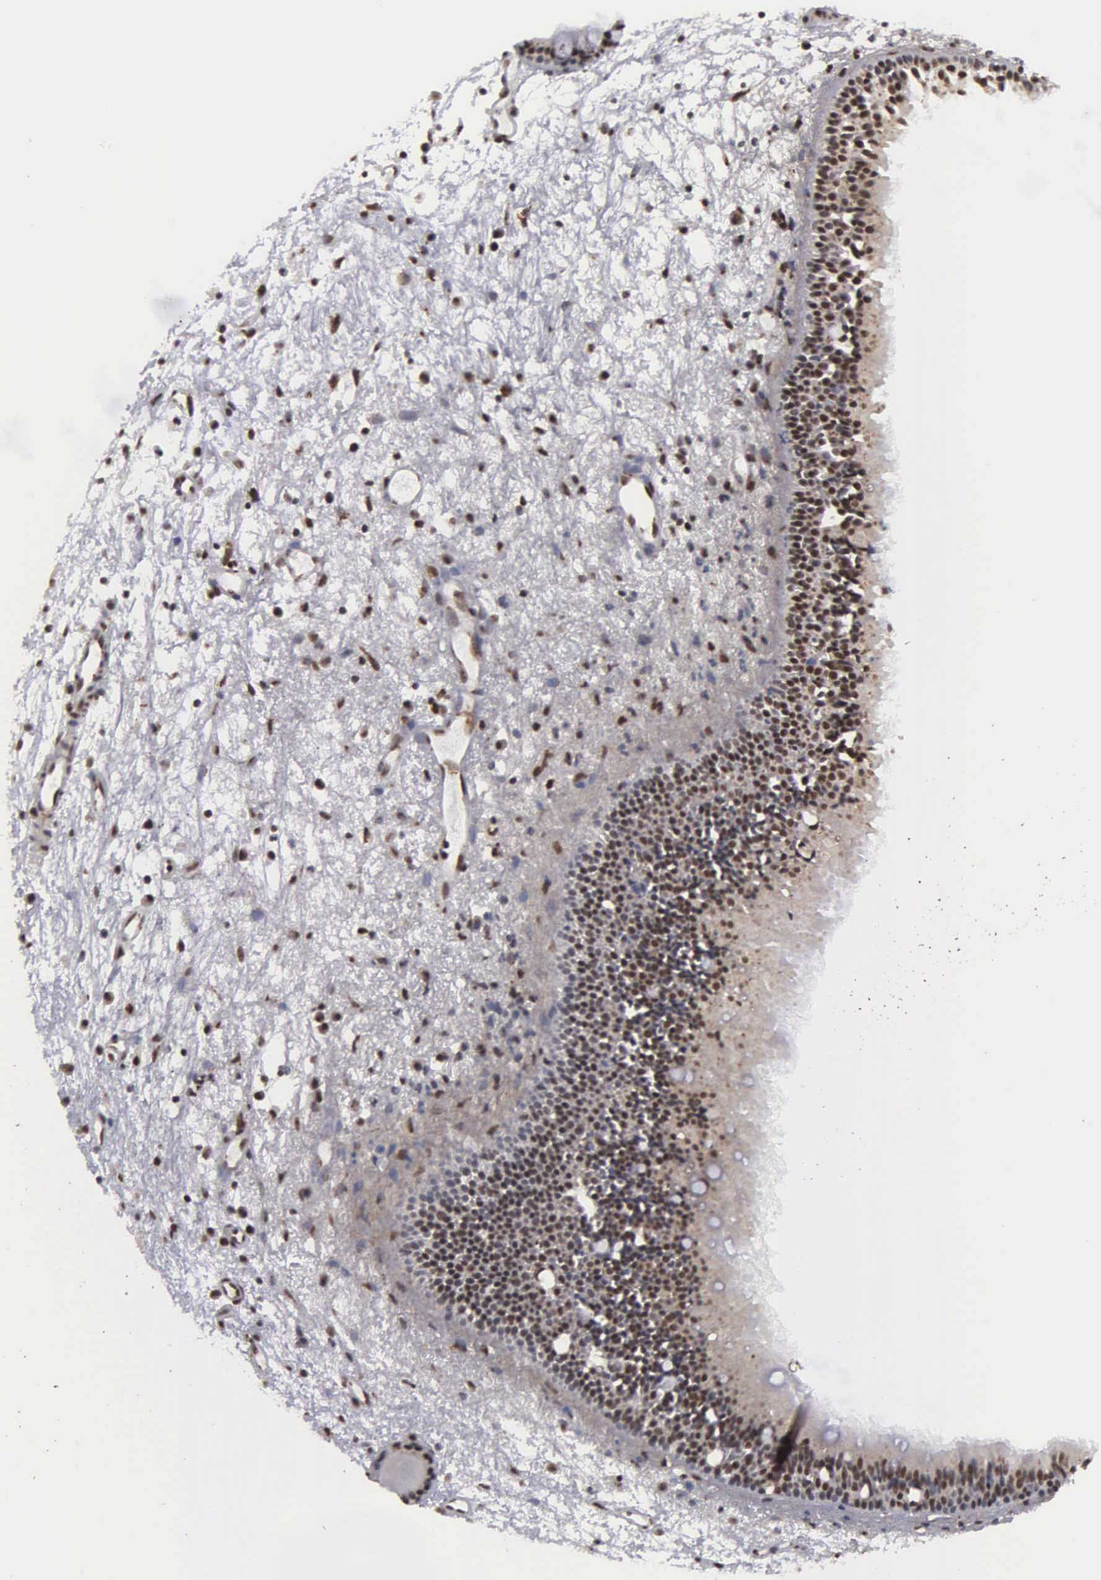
{"staining": {"intensity": "moderate", "quantity": ">75%", "location": "cytoplasmic/membranous,nuclear"}, "tissue": "nasopharynx", "cell_type": "Respiratory epithelial cells", "image_type": "normal", "snomed": [{"axis": "morphology", "description": "Normal tissue, NOS"}, {"axis": "topography", "description": "Nasopharynx"}], "caption": "Brown immunohistochemical staining in benign nasopharynx displays moderate cytoplasmic/membranous,nuclear staining in about >75% of respiratory epithelial cells.", "gene": "GTF2A1", "patient": {"sex": "female", "age": 78}}